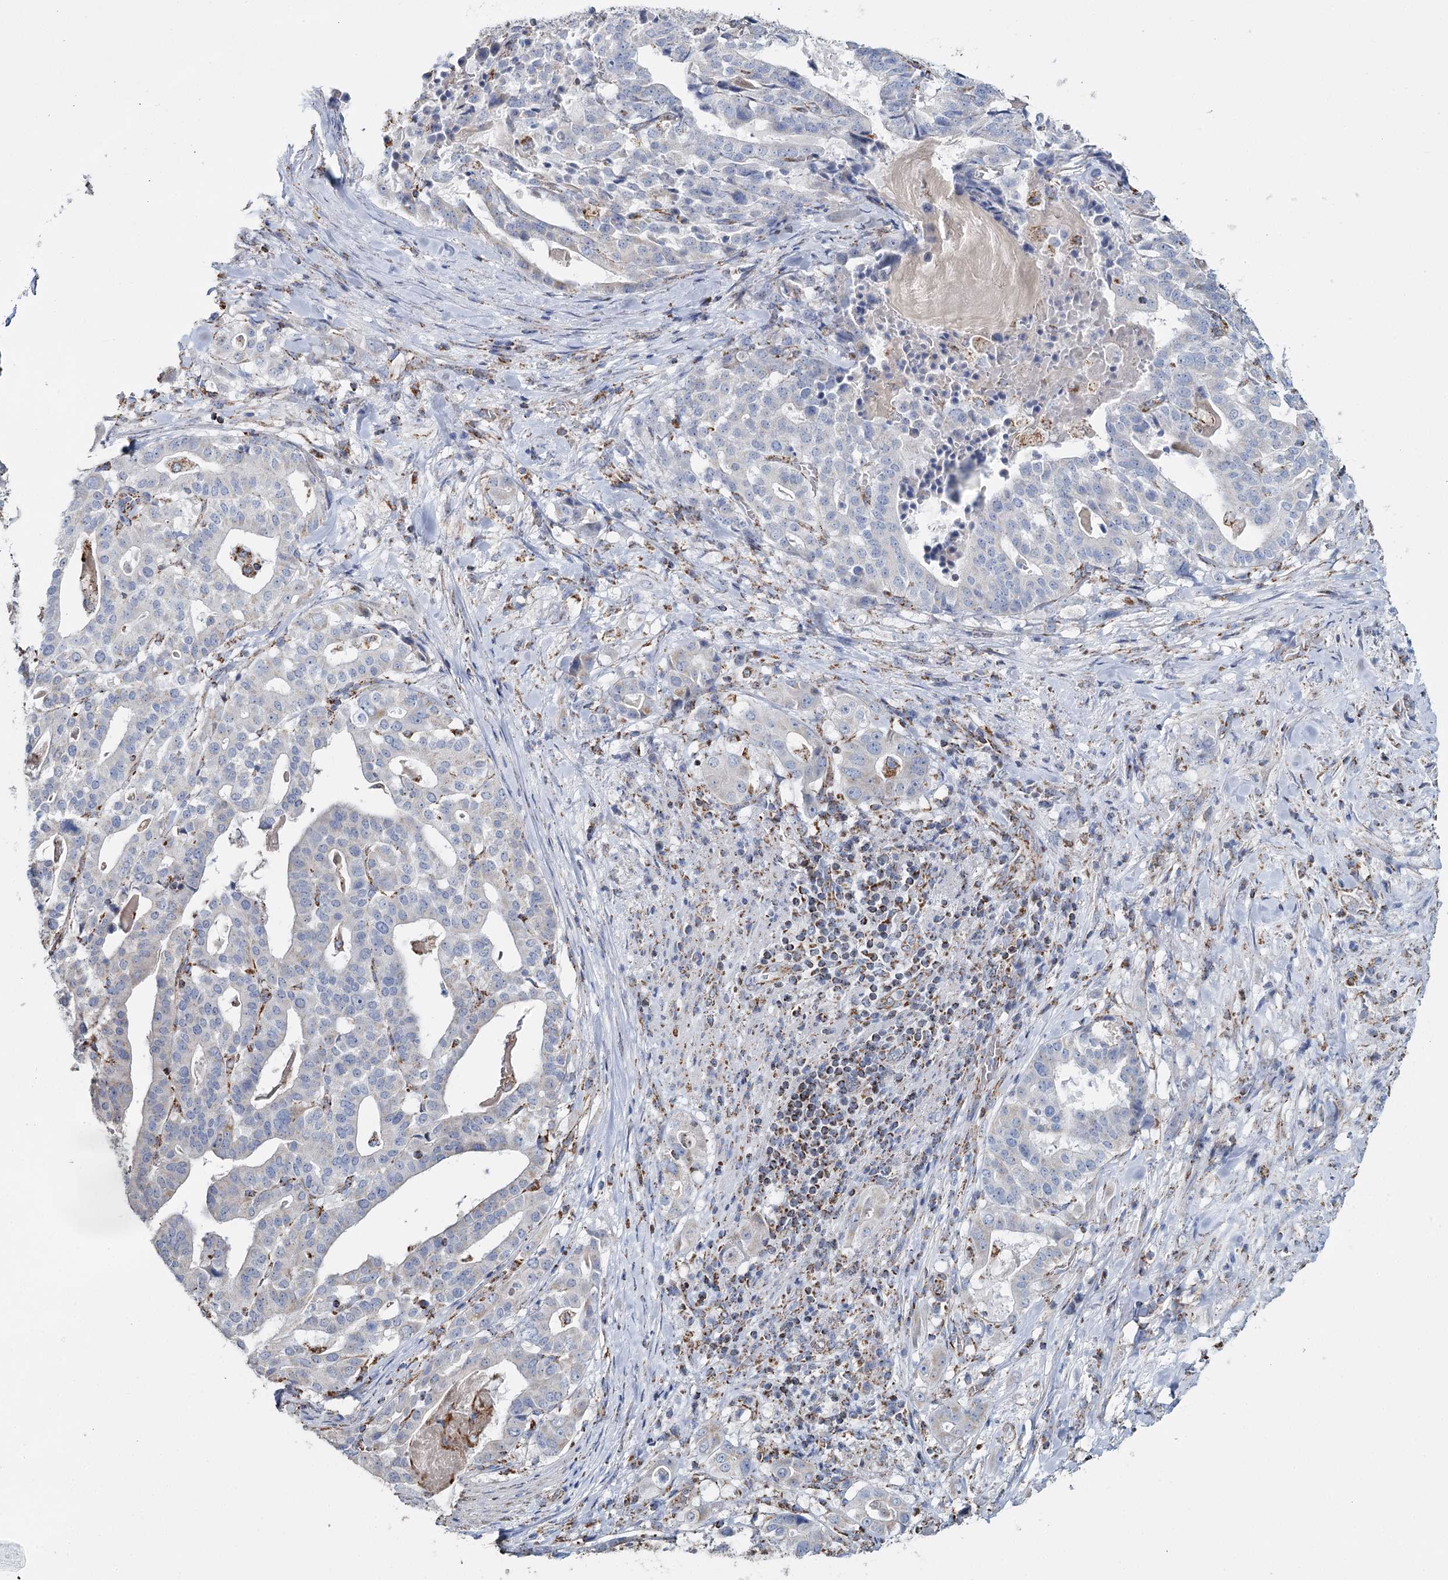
{"staining": {"intensity": "negative", "quantity": "none", "location": "none"}, "tissue": "stomach cancer", "cell_type": "Tumor cells", "image_type": "cancer", "snomed": [{"axis": "morphology", "description": "Adenocarcinoma, NOS"}, {"axis": "topography", "description": "Stomach"}], "caption": "IHC of human stomach cancer demonstrates no expression in tumor cells. Nuclei are stained in blue.", "gene": "MRPL44", "patient": {"sex": "male", "age": 48}}